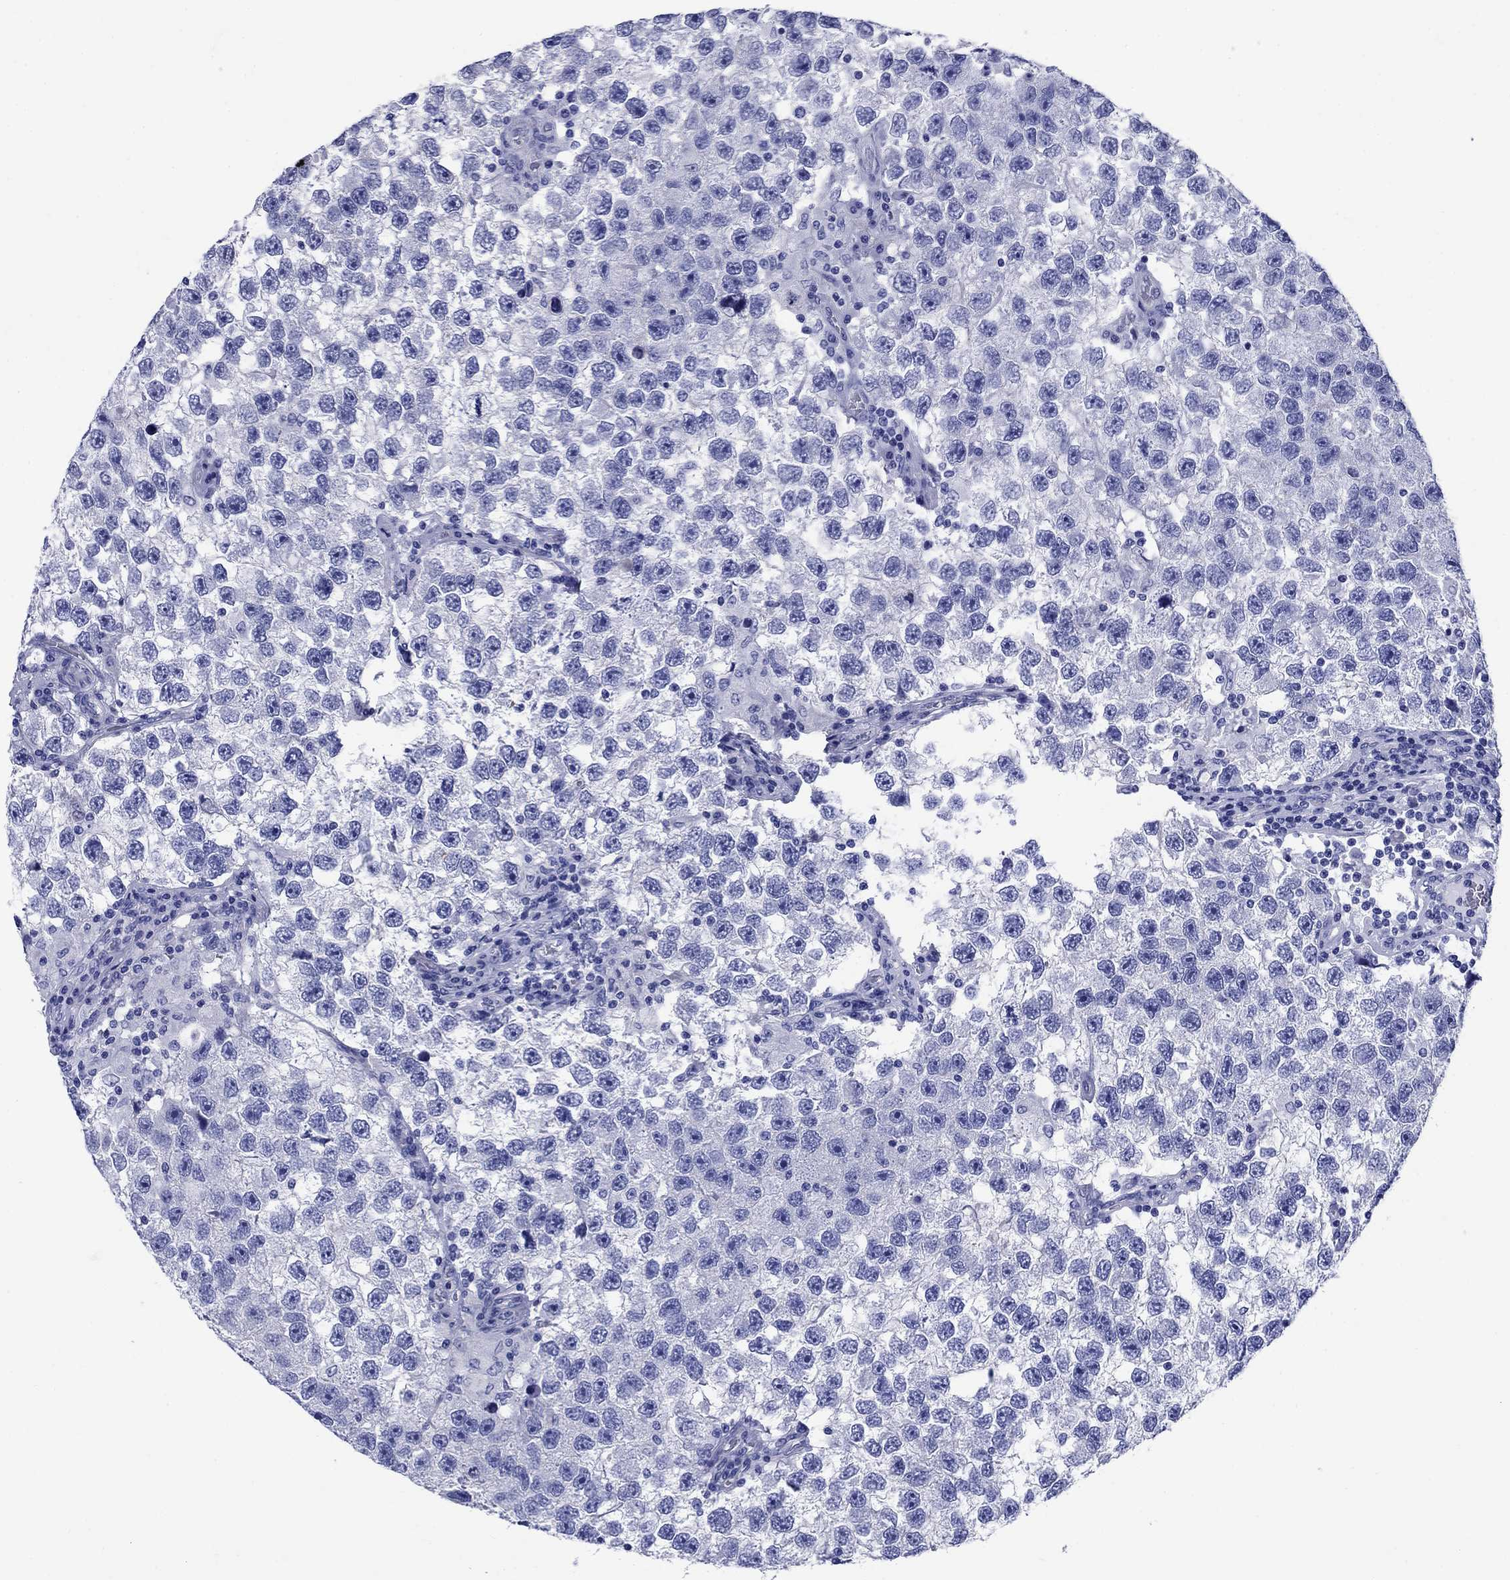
{"staining": {"intensity": "negative", "quantity": "none", "location": "none"}, "tissue": "testis cancer", "cell_type": "Tumor cells", "image_type": "cancer", "snomed": [{"axis": "morphology", "description": "Seminoma, NOS"}, {"axis": "topography", "description": "Testis"}], "caption": "Immunohistochemical staining of human testis cancer displays no significant expression in tumor cells.", "gene": "SLC1A2", "patient": {"sex": "male", "age": 26}}